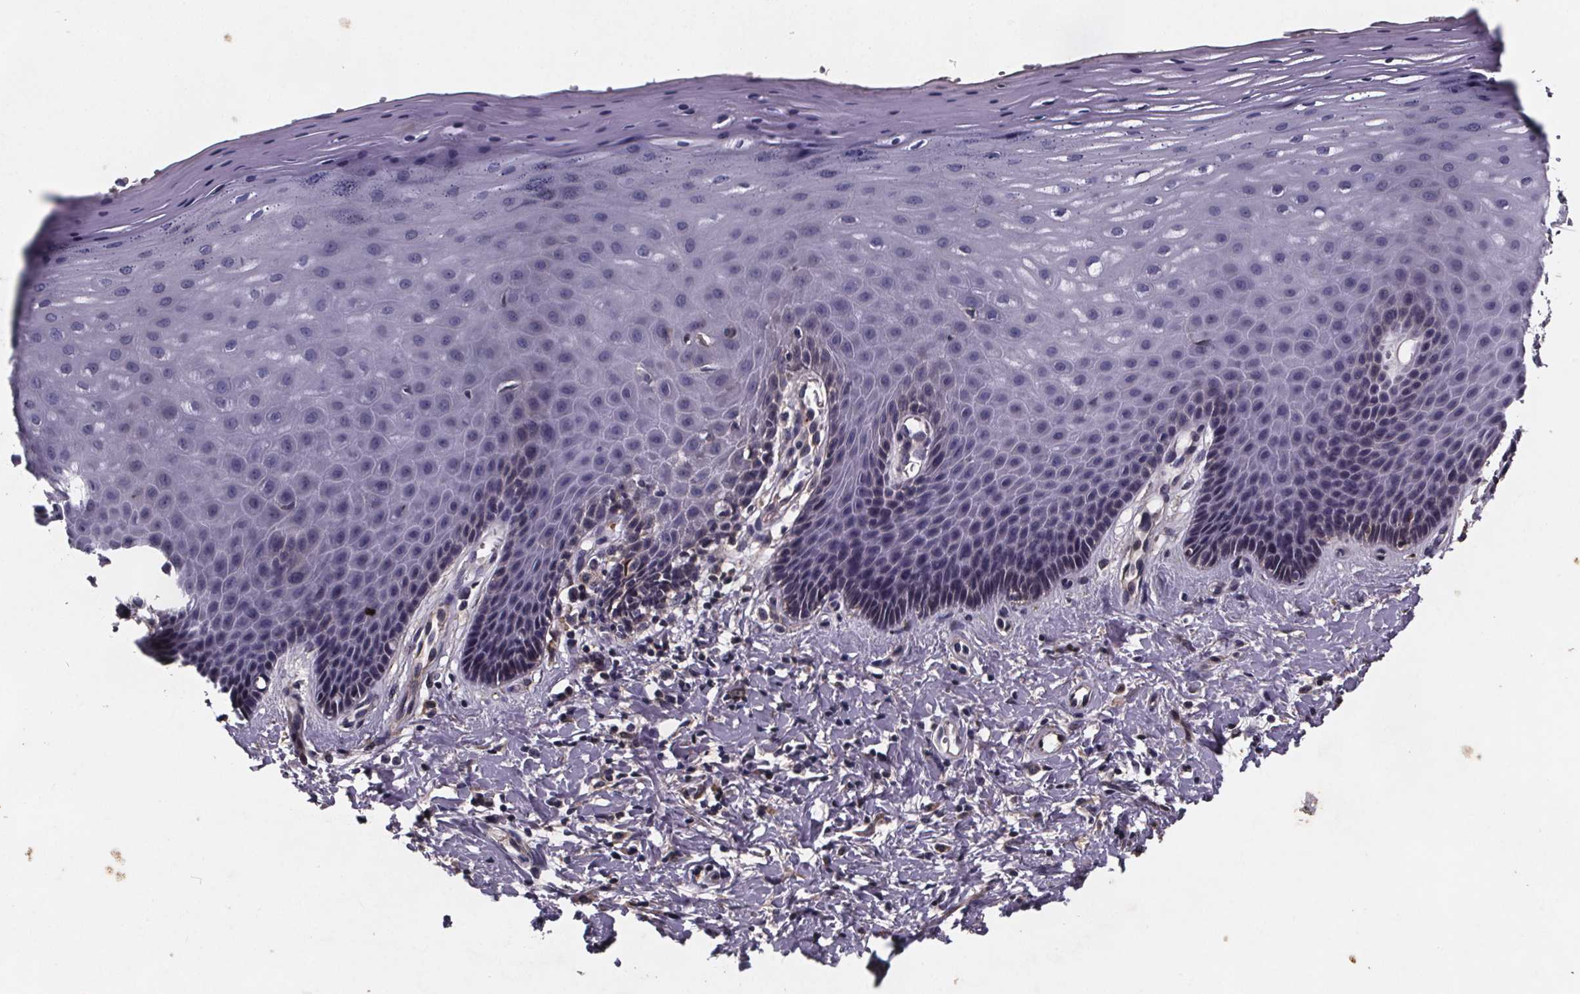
{"staining": {"intensity": "moderate", "quantity": "<25%", "location": "cytoplasmic/membranous"}, "tissue": "vagina", "cell_type": "Squamous epithelial cells", "image_type": "normal", "snomed": [{"axis": "morphology", "description": "Normal tissue, NOS"}, {"axis": "topography", "description": "Vagina"}], "caption": "This is a histology image of immunohistochemistry (IHC) staining of benign vagina, which shows moderate positivity in the cytoplasmic/membranous of squamous epithelial cells.", "gene": "FASTKD3", "patient": {"sex": "female", "age": 83}}